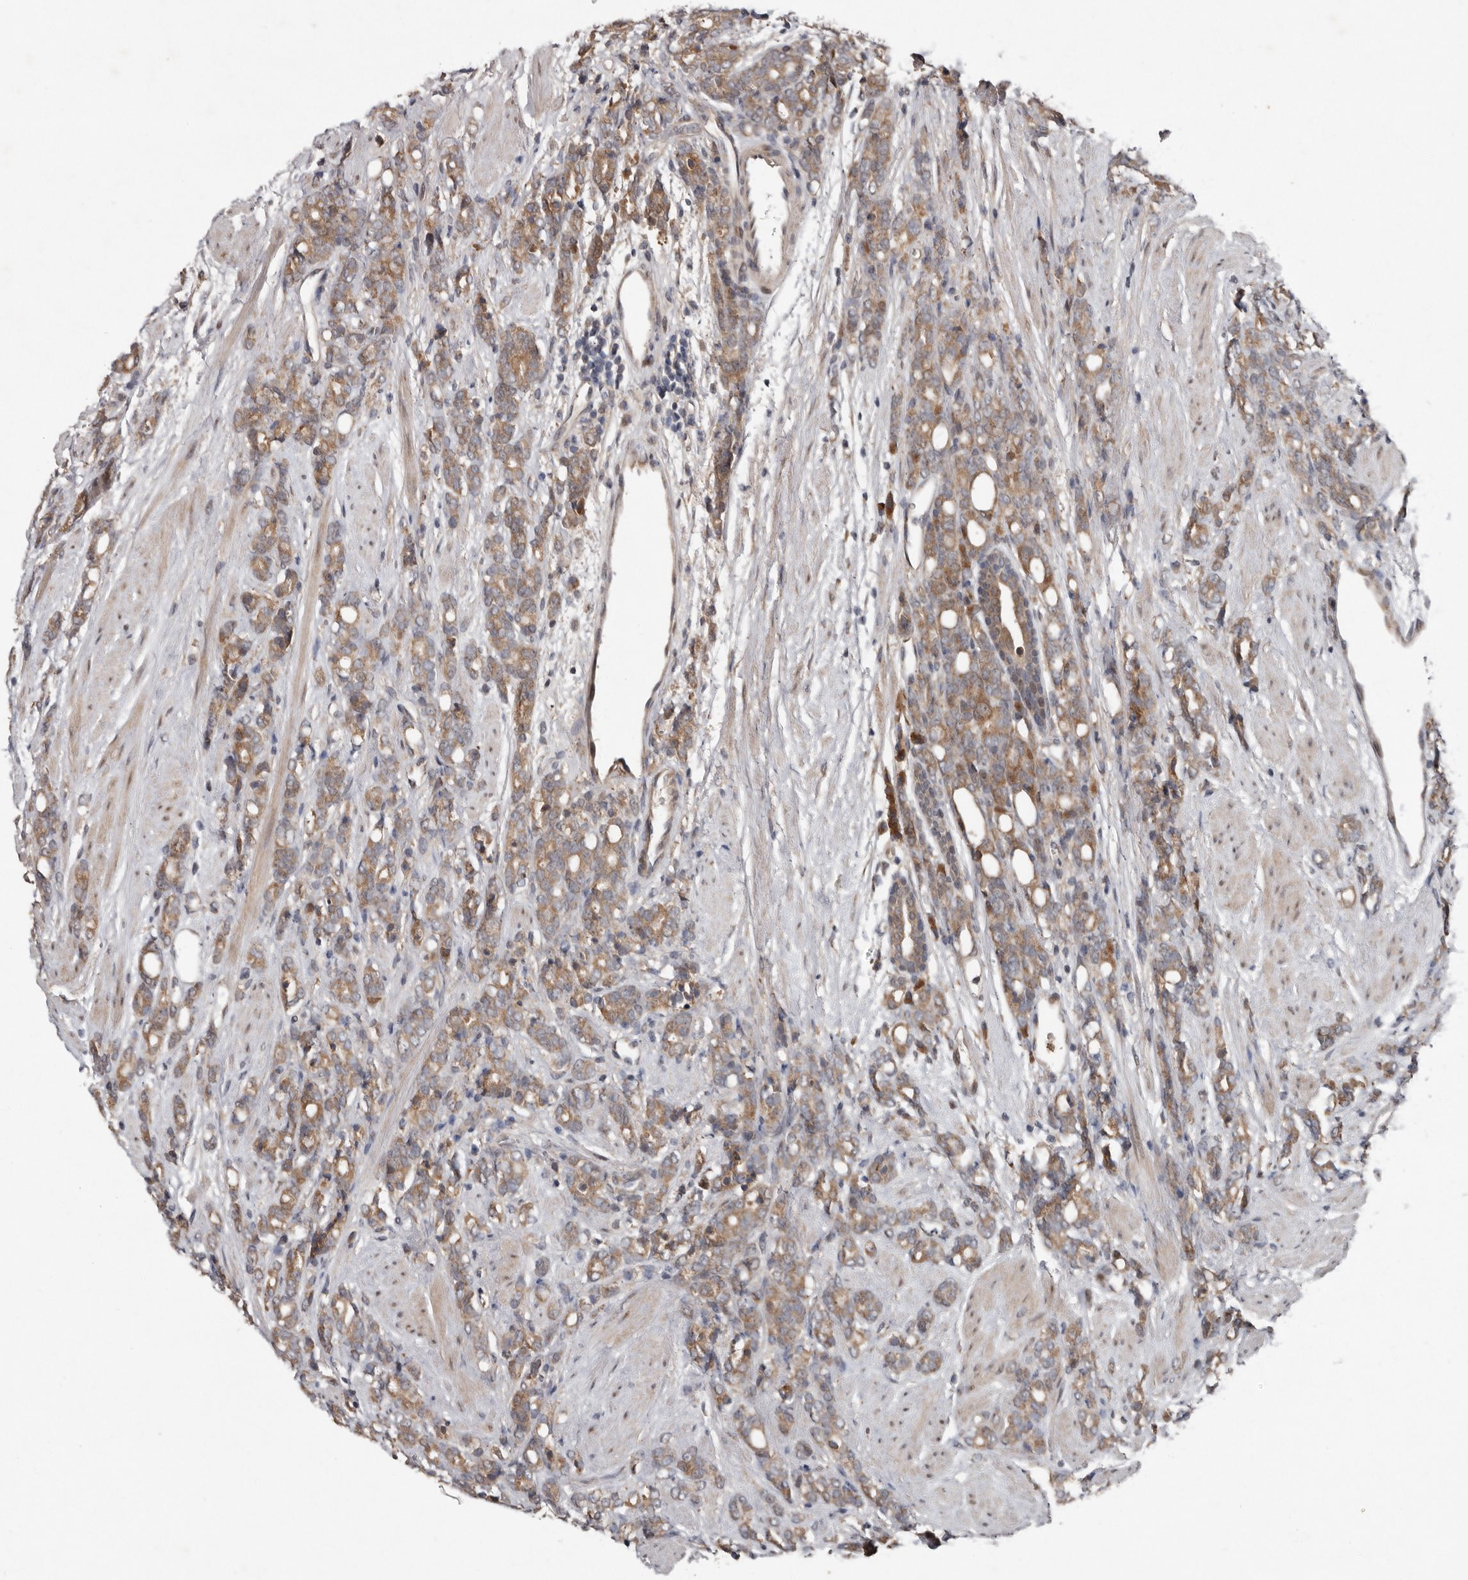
{"staining": {"intensity": "moderate", "quantity": ">75%", "location": "cytoplasmic/membranous"}, "tissue": "prostate cancer", "cell_type": "Tumor cells", "image_type": "cancer", "snomed": [{"axis": "morphology", "description": "Adenocarcinoma, High grade"}, {"axis": "topography", "description": "Prostate"}], "caption": "A brown stain shows moderate cytoplasmic/membranous staining of a protein in prostate cancer tumor cells. Using DAB (3,3'-diaminobenzidine) (brown) and hematoxylin (blue) stains, captured at high magnification using brightfield microscopy.", "gene": "CHML", "patient": {"sex": "male", "age": 62}}